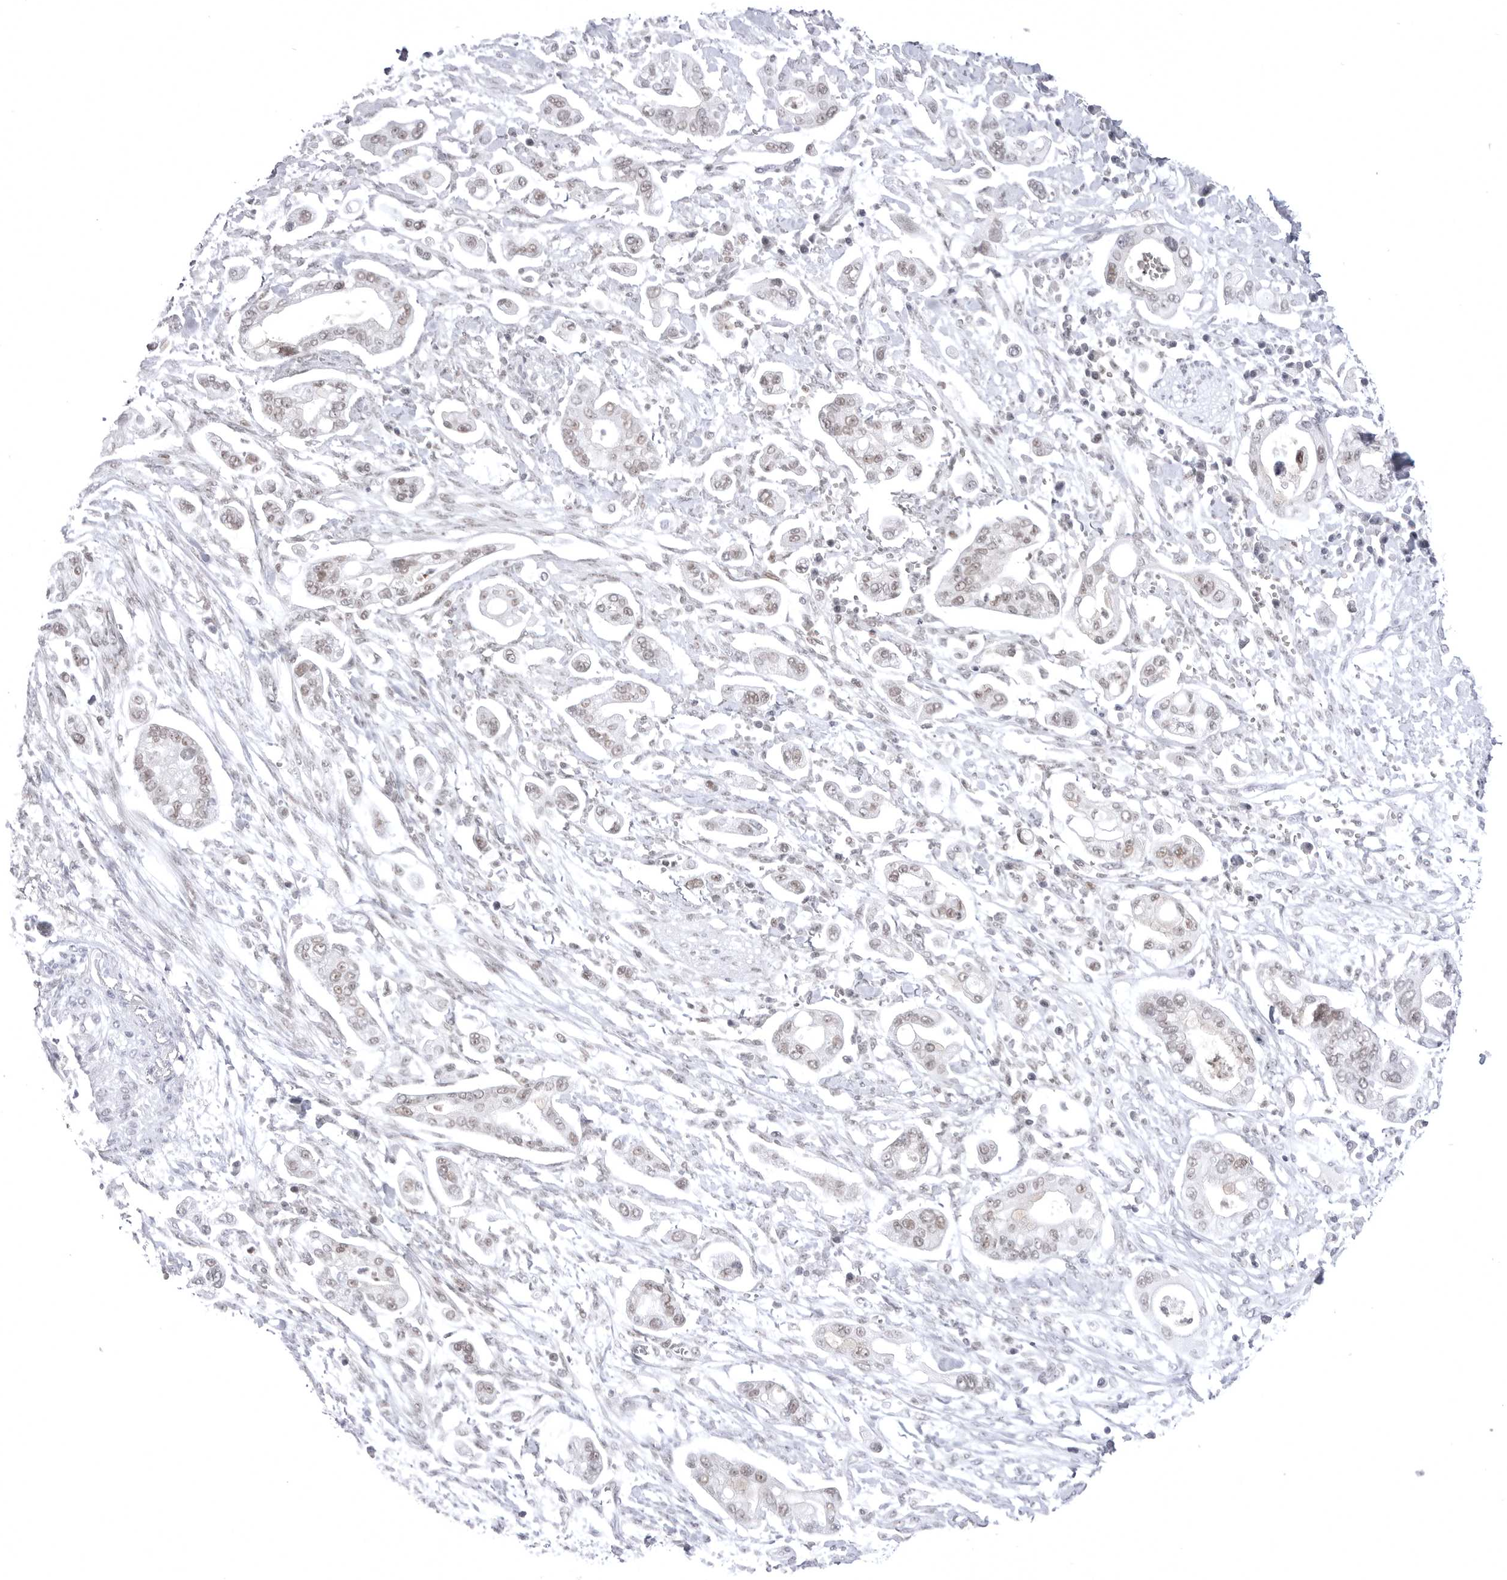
{"staining": {"intensity": "weak", "quantity": "25%-75%", "location": "nuclear"}, "tissue": "pancreatic cancer", "cell_type": "Tumor cells", "image_type": "cancer", "snomed": [{"axis": "morphology", "description": "Adenocarcinoma, NOS"}, {"axis": "topography", "description": "Pancreas"}], "caption": "Protein analysis of pancreatic cancer tissue reveals weak nuclear positivity in about 25%-75% of tumor cells.", "gene": "PTK2B", "patient": {"sex": "male", "age": 68}}